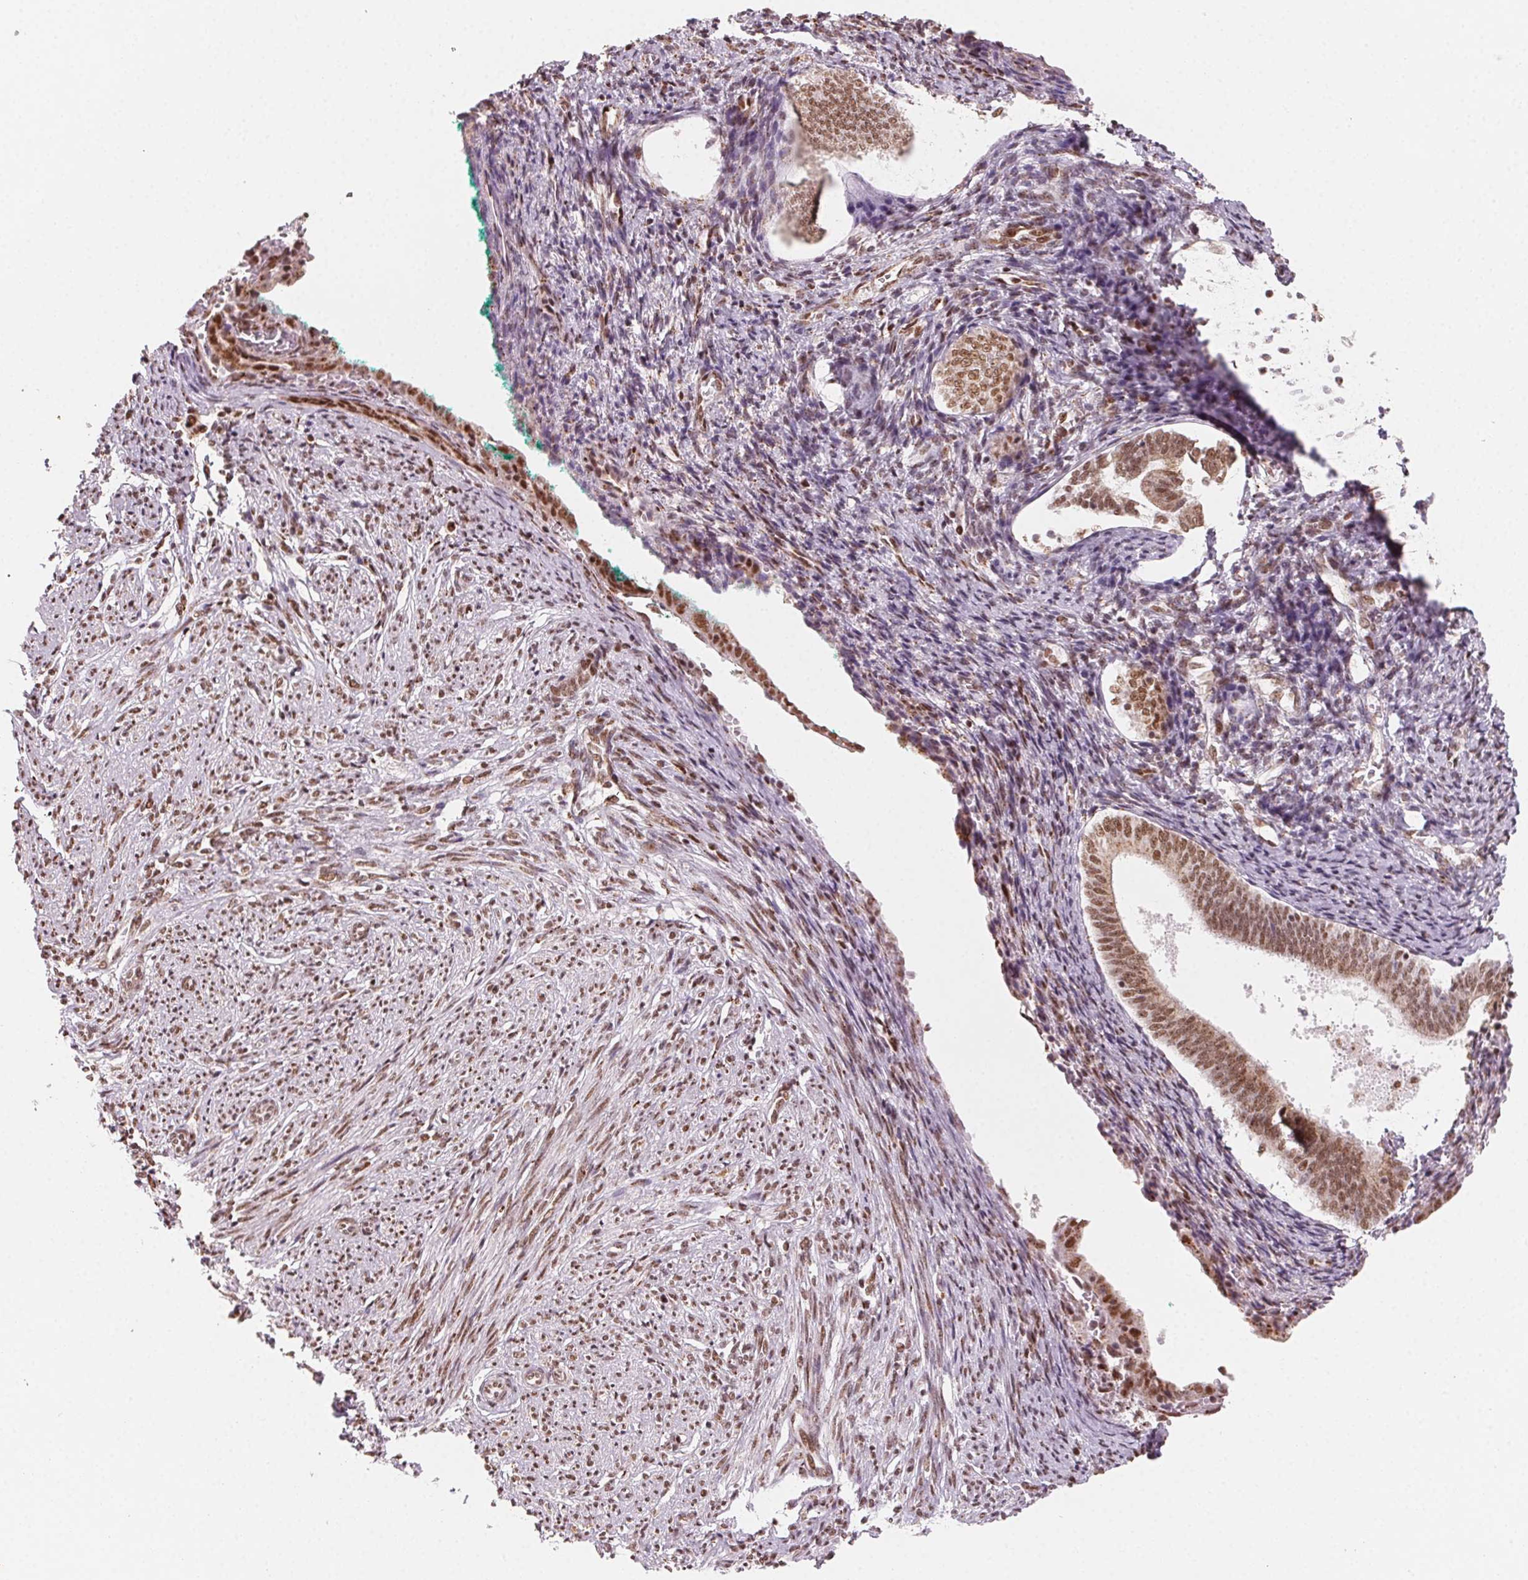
{"staining": {"intensity": "moderate", "quantity": "25%-75%", "location": "nuclear"}, "tissue": "endometrium", "cell_type": "Cells in endometrial stroma", "image_type": "normal", "snomed": [{"axis": "morphology", "description": "Normal tissue, NOS"}, {"axis": "topography", "description": "Endometrium"}], "caption": "IHC photomicrograph of unremarkable human endometrium stained for a protein (brown), which demonstrates medium levels of moderate nuclear positivity in about 25%-75% of cells in endometrial stroma.", "gene": "TOPORS", "patient": {"sex": "female", "age": 50}}